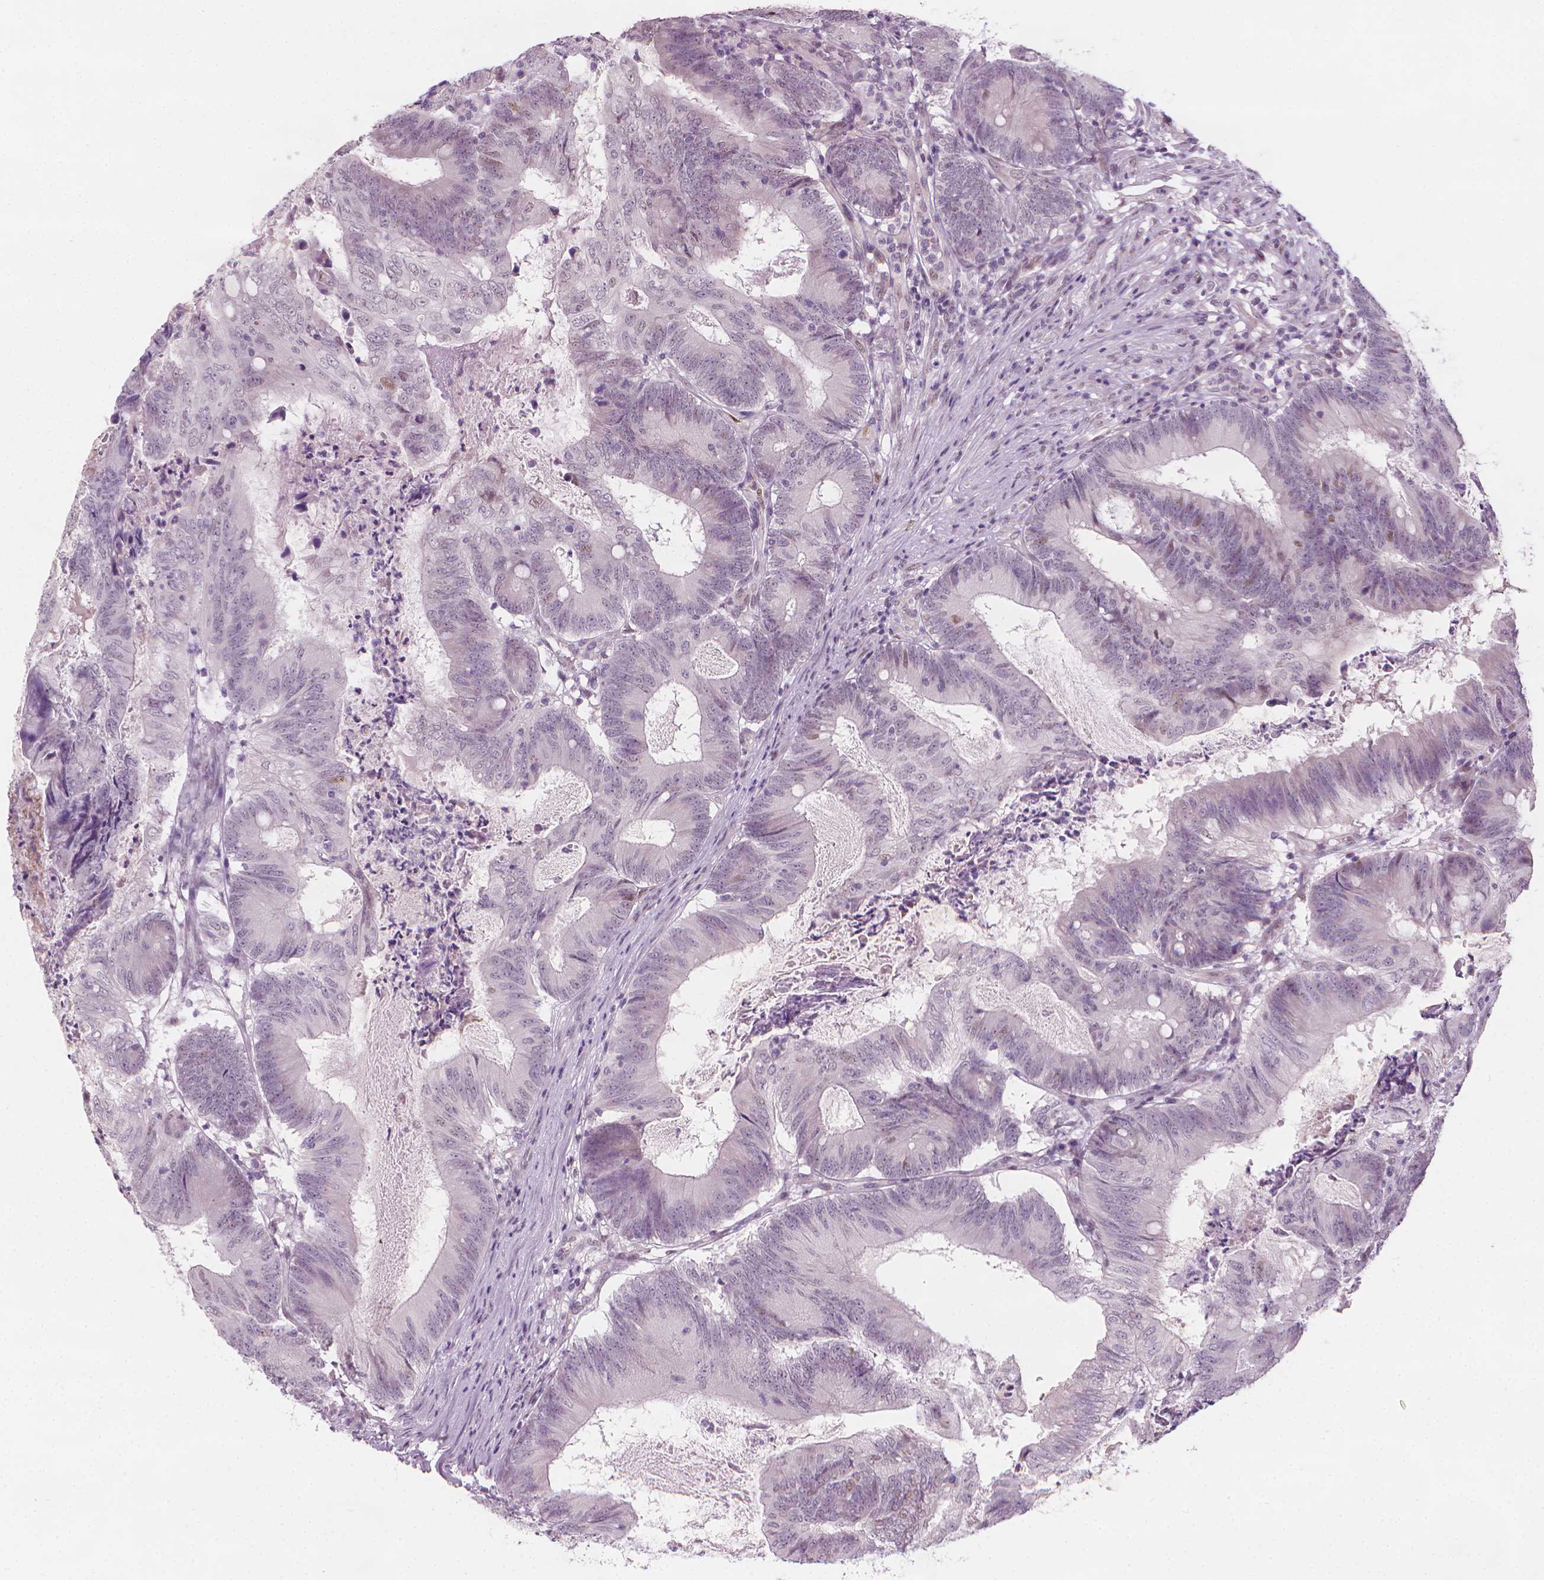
{"staining": {"intensity": "negative", "quantity": "none", "location": "none"}, "tissue": "colorectal cancer", "cell_type": "Tumor cells", "image_type": "cancer", "snomed": [{"axis": "morphology", "description": "Adenocarcinoma, NOS"}, {"axis": "topography", "description": "Colon"}], "caption": "Image shows no significant protein positivity in tumor cells of colorectal cancer.", "gene": "CDKN1C", "patient": {"sex": "female", "age": 70}}